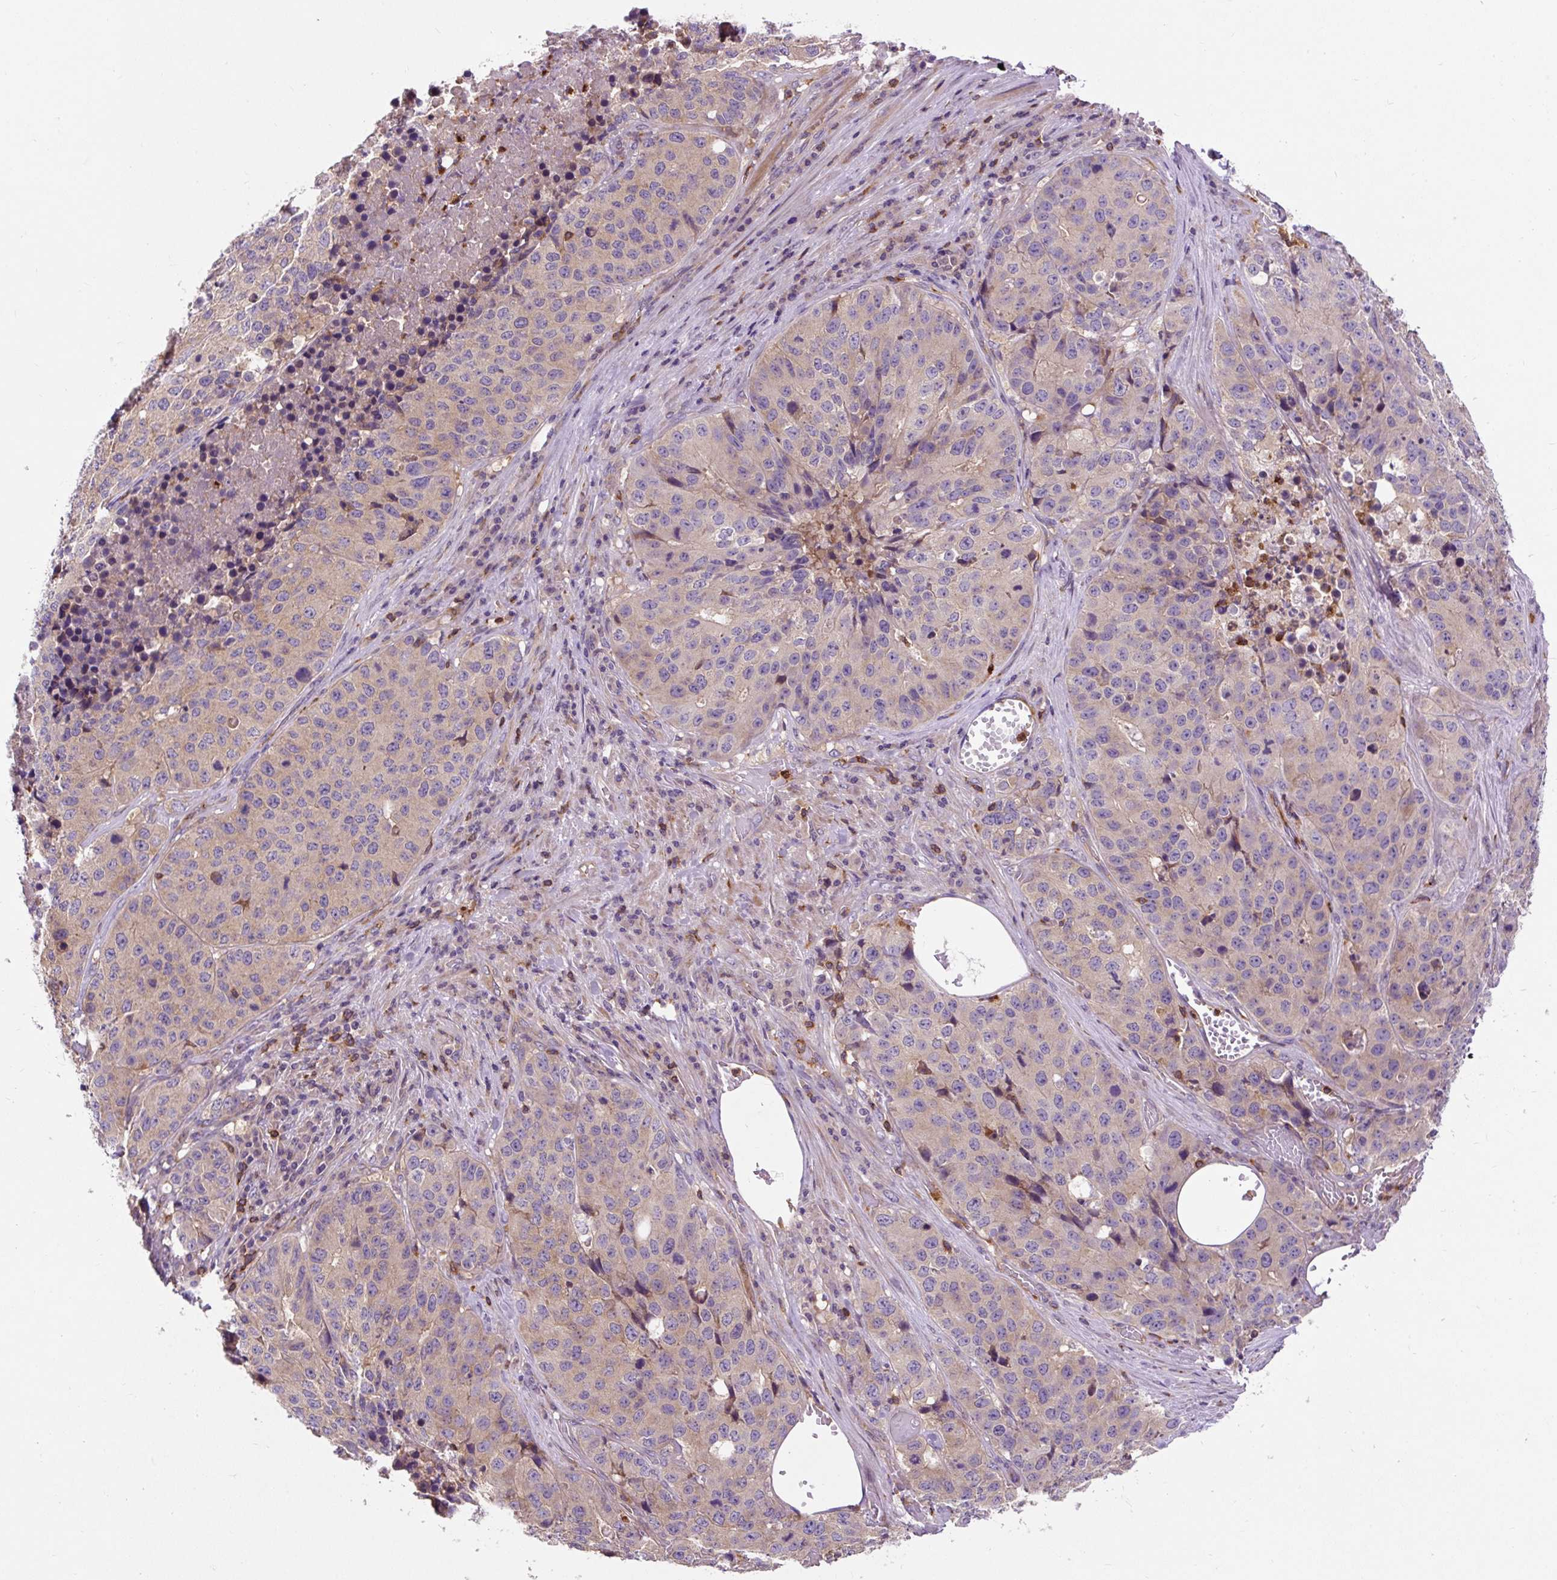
{"staining": {"intensity": "weak", "quantity": "<25%", "location": "cytoplasmic/membranous"}, "tissue": "stomach cancer", "cell_type": "Tumor cells", "image_type": "cancer", "snomed": [{"axis": "morphology", "description": "Adenocarcinoma, NOS"}, {"axis": "topography", "description": "Stomach"}], "caption": "Immunohistochemistry image of neoplastic tissue: human stomach cancer (adenocarcinoma) stained with DAB demonstrates no significant protein expression in tumor cells.", "gene": "CISD3", "patient": {"sex": "male", "age": 71}}